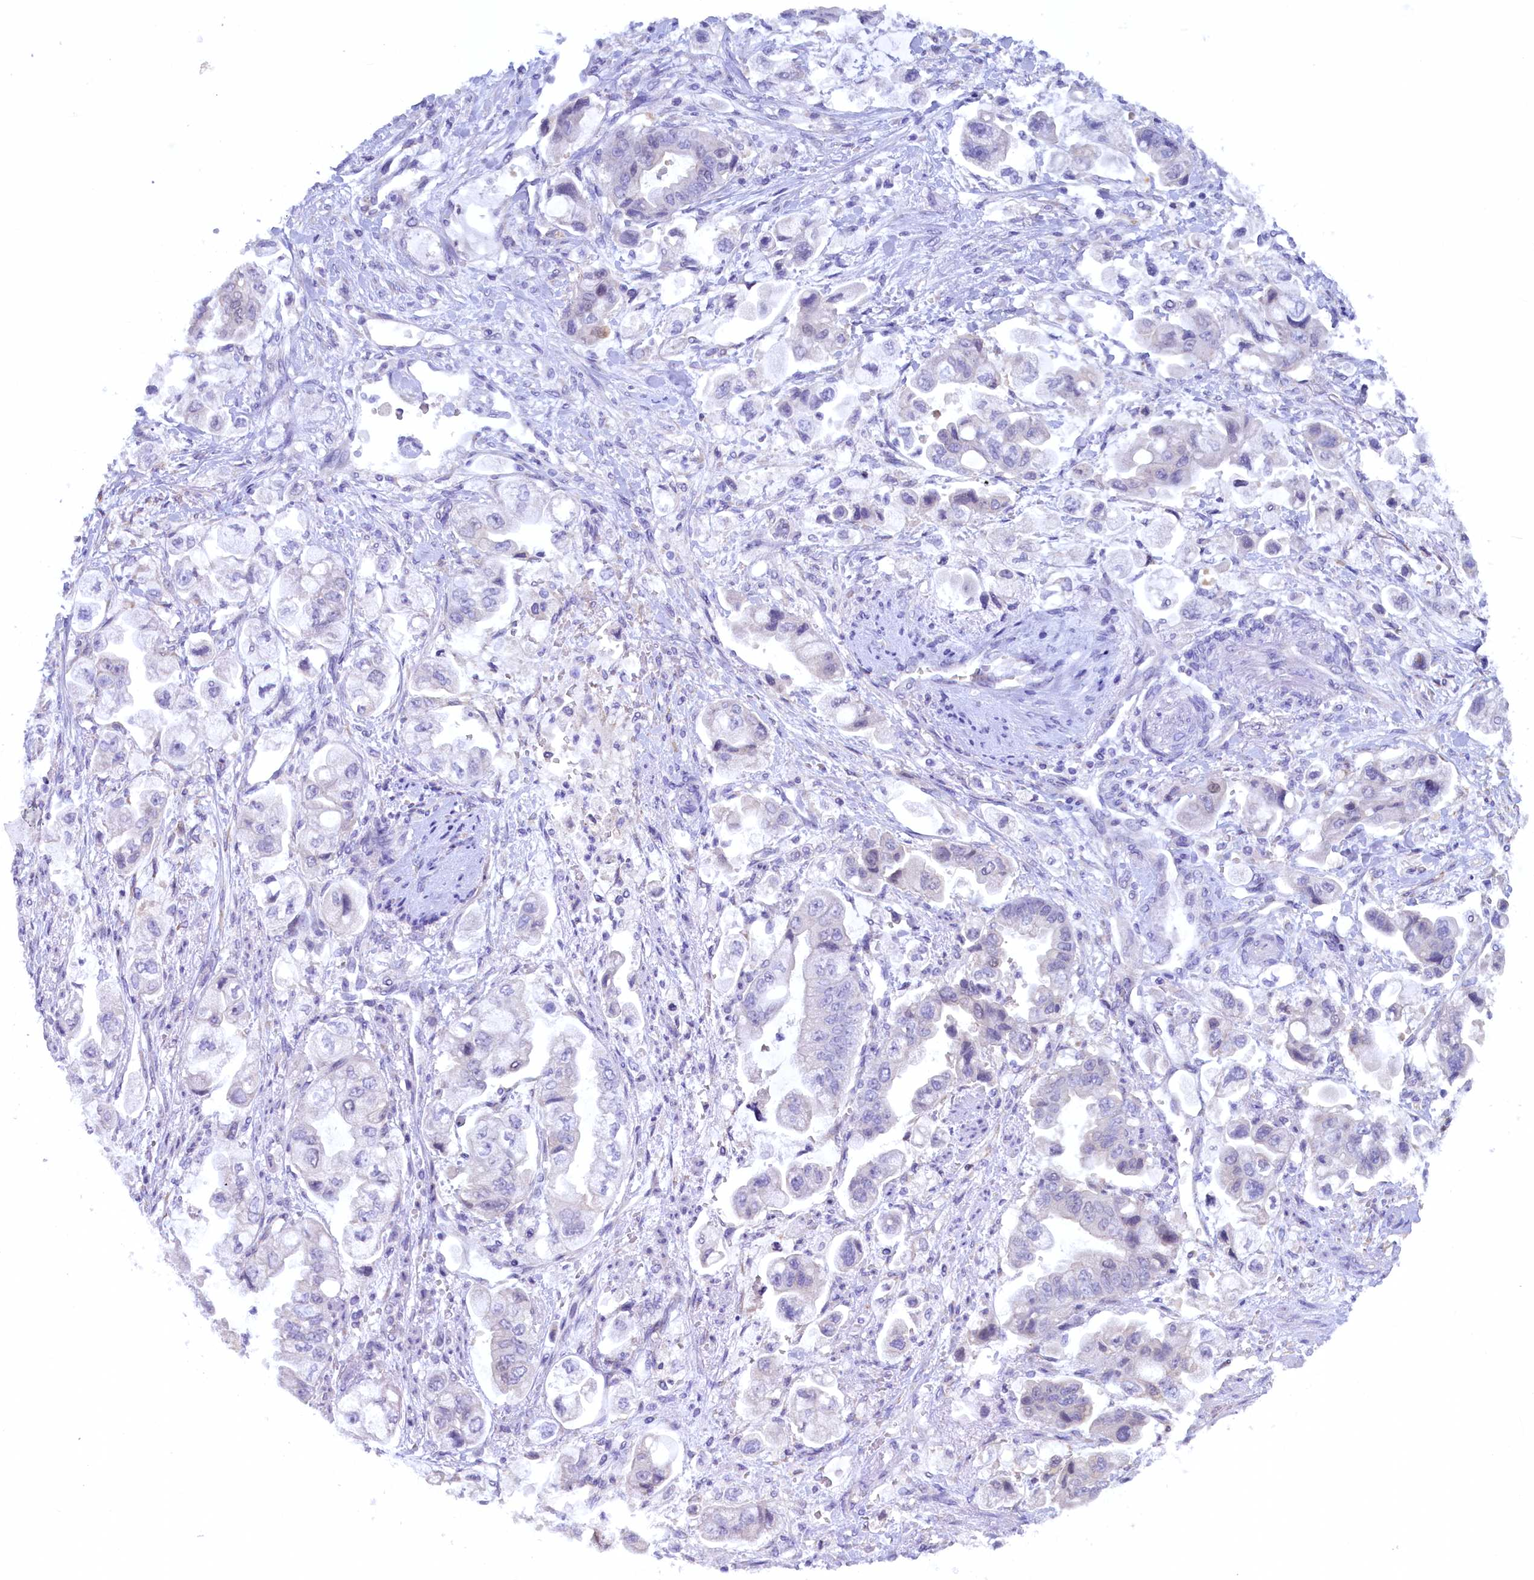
{"staining": {"intensity": "negative", "quantity": "none", "location": "none"}, "tissue": "stomach cancer", "cell_type": "Tumor cells", "image_type": "cancer", "snomed": [{"axis": "morphology", "description": "Adenocarcinoma, NOS"}, {"axis": "topography", "description": "Stomach"}], "caption": "Adenocarcinoma (stomach) was stained to show a protein in brown. There is no significant expression in tumor cells. The staining is performed using DAB (3,3'-diaminobenzidine) brown chromogen with nuclei counter-stained in using hematoxylin.", "gene": "ZSWIM4", "patient": {"sex": "male", "age": 62}}